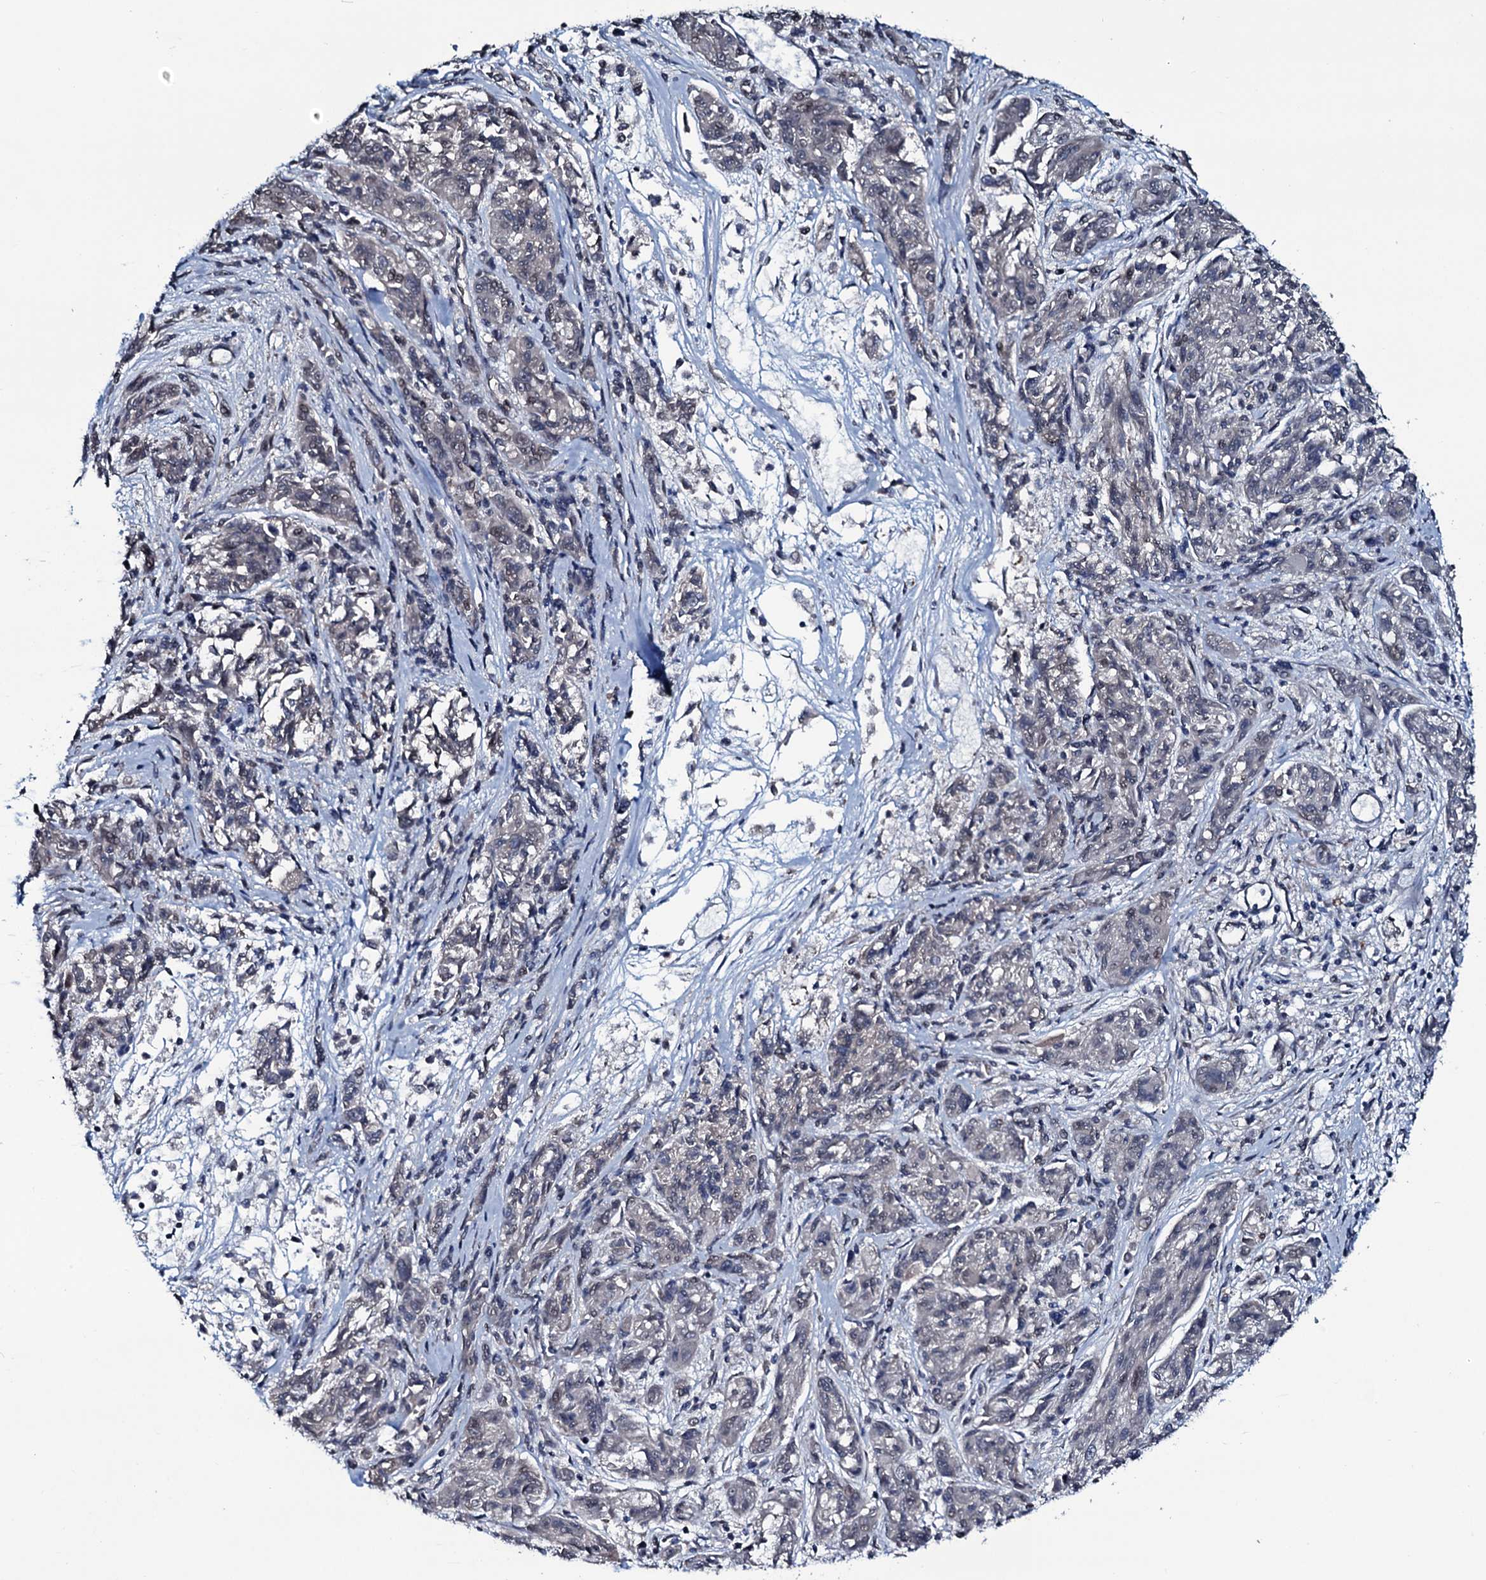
{"staining": {"intensity": "negative", "quantity": "none", "location": "none"}, "tissue": "melanoma", "cell_type": "Tumor cells", "image_type": "cancer", "snomed": [{"axis": "morphology", "description": "Malignant melanoma, NOS"}, {"axis": "topography", "description": "Skin"}], "caption": "Melanoma was stained to show a protein in brown. There is no significant staining in tumor cells.", "gene": "OGFOD2", "patient": {"sex": "male", "age": 53}}